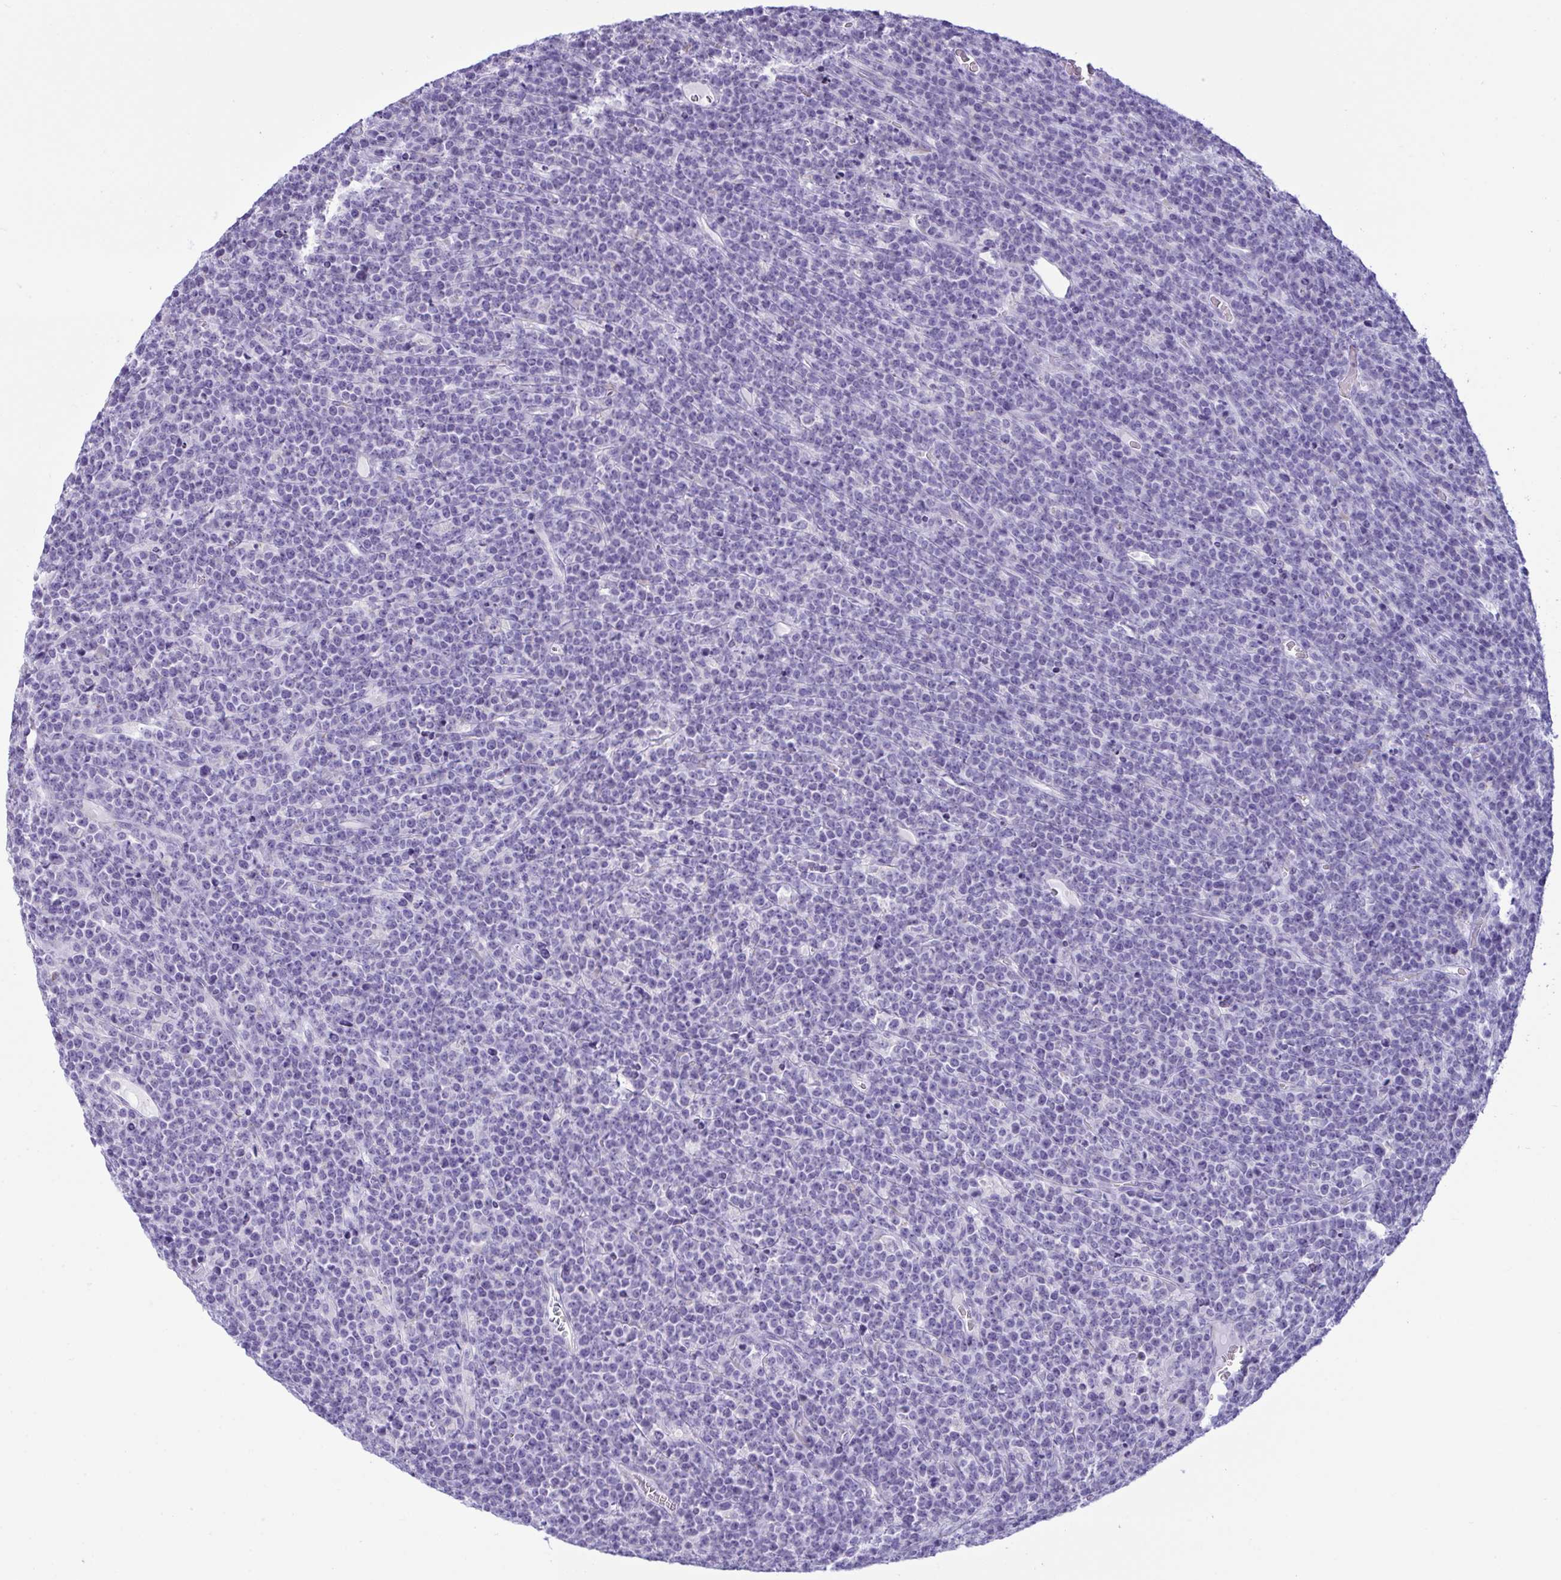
{"staining": {"intensity": "negative", "quantity": "none", "location": "none"}, "tissue": "lymphoma", "cell_type": "Tumor cells", "image_type": "cancer", "snomed": [{"axis": "morphology", "description": "Malignant lymphoma, non-Hodgkin's type, High grade"}, {"axis": "topography", "description": "Ovary"}], "caption": "High power microscopy image of an IHC photomicrograph of lymphoma, revealing no significant staining in tumor cells. (DAB immunohistochemistry (IHC) visualized using brightfield microscopy, high magnification).", "gene": "BBS1", "patient": {"sex": "female", "age": 56}}